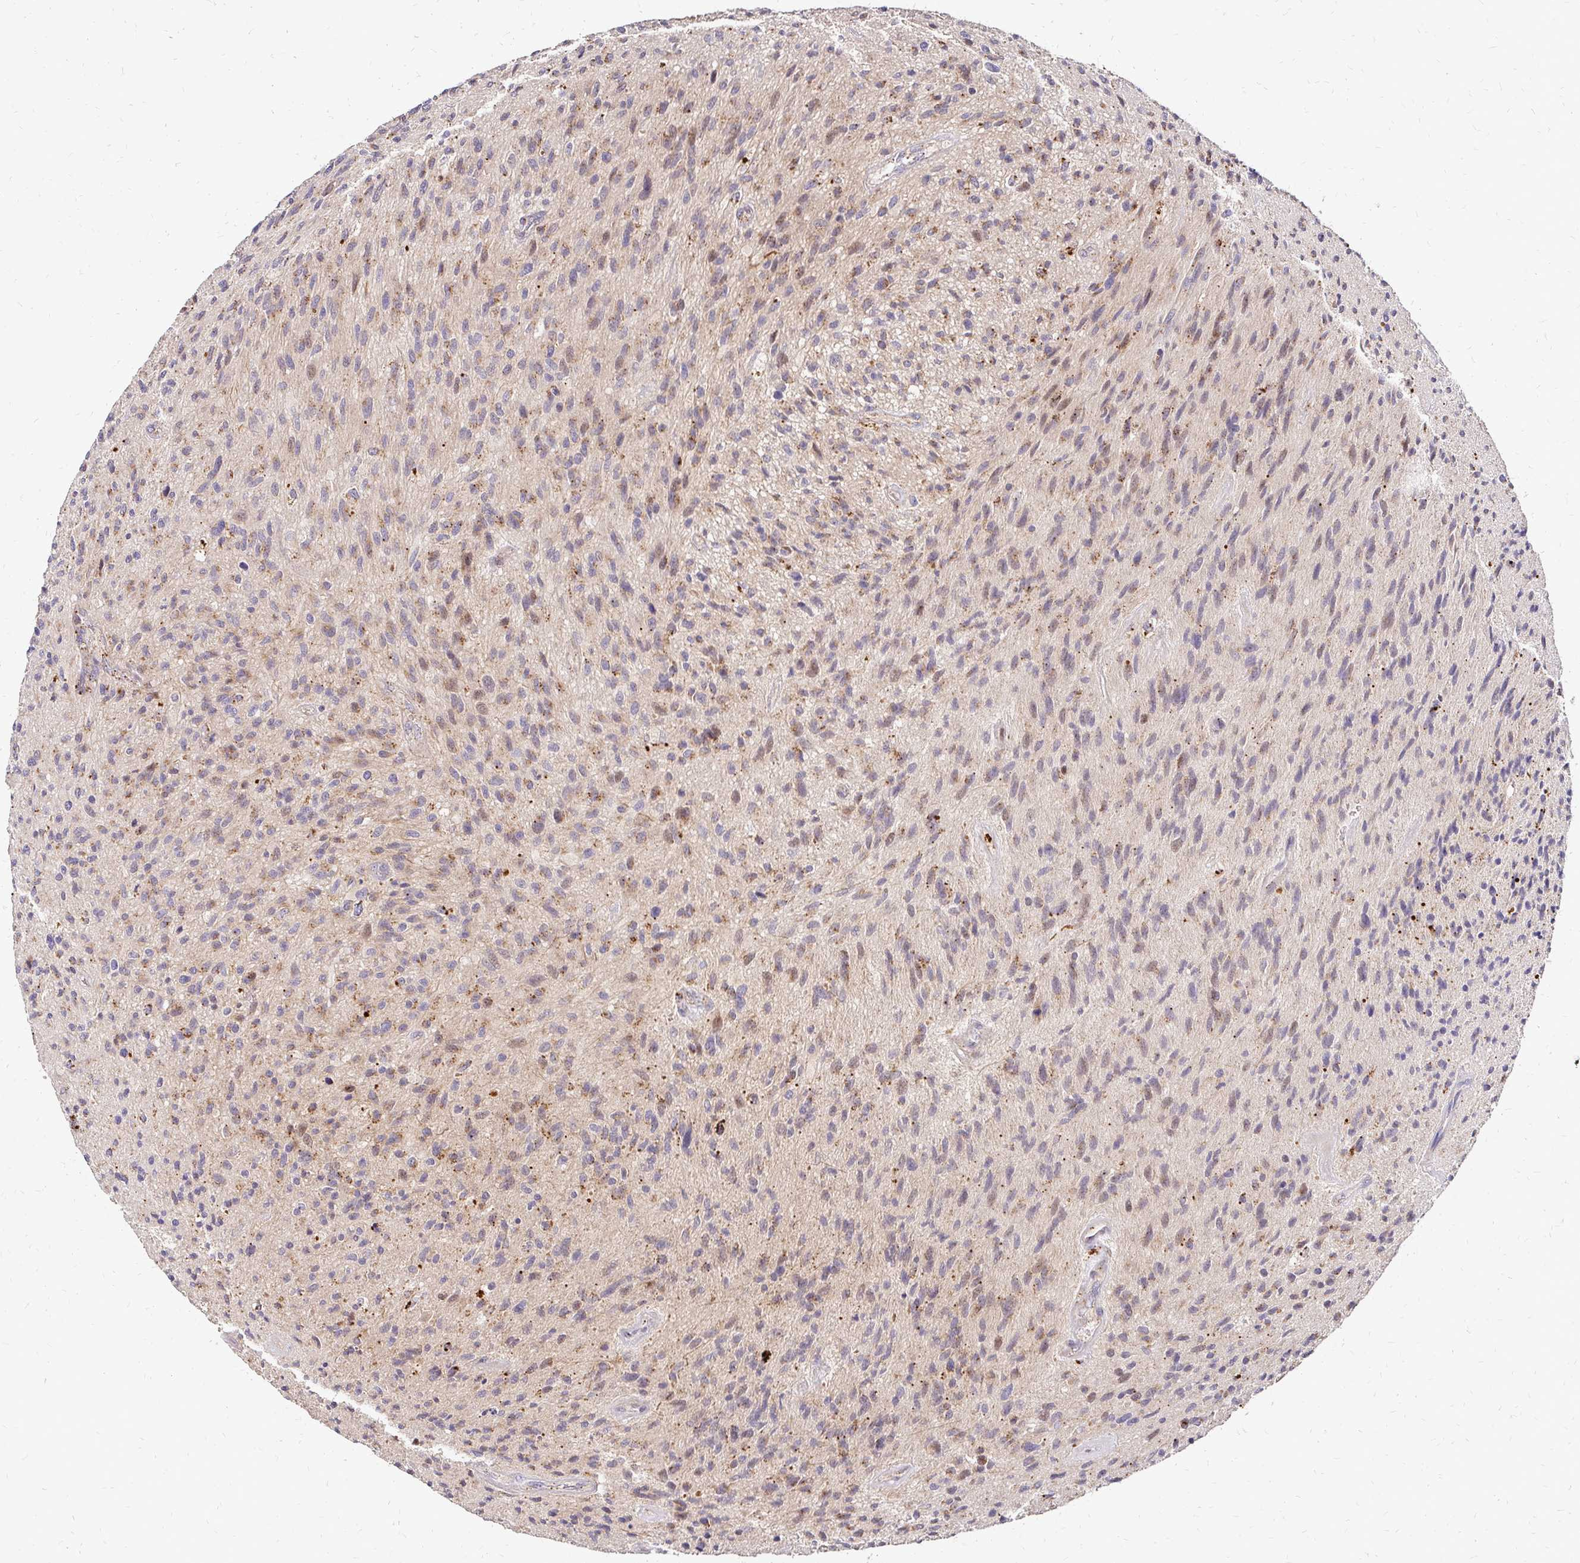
{"staining": {"intensity": "weak", "quantity": "25%-75%", "location": "cytoplasmic/membranous"}, "tissue": "glioma", "cell_type": "Tumor cells", "image_type": "cancer", "snomed": [{"axis": "morphology", "description": "Glioma, malignant, High grade"}, {"axis": "topography", "description": "Brain"}], "caption": "An image of glioma stained for a protein demonstrates weak cytoplasmic/membranous brown staining in tumor cells.", "gene": "IDUA", "patient": {"sex": "male", "age": 54}}